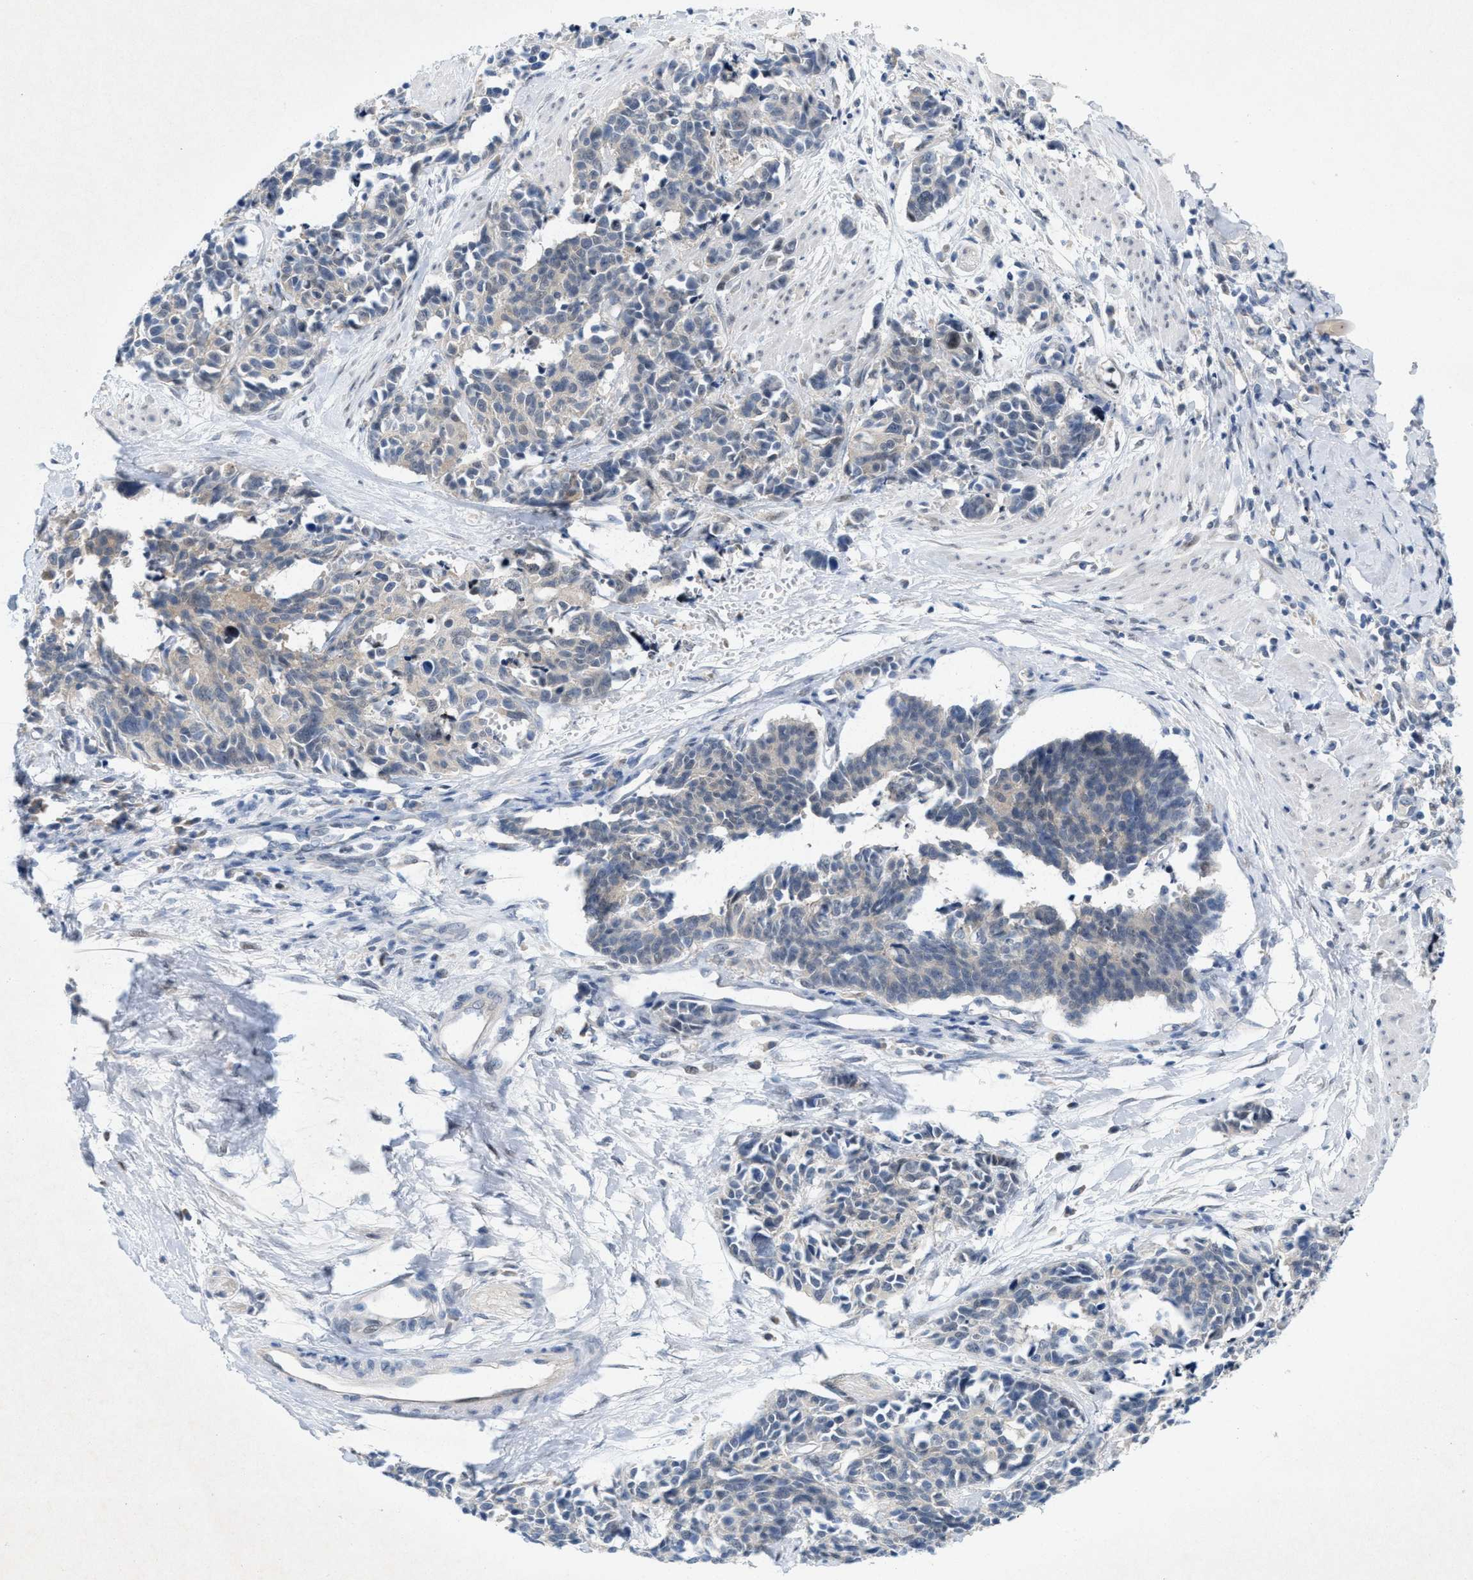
{"staining": {"intensity": "weak", "quantity": "<25%", "location": "cytoplasmic/membranous"}, "tissue": "cervical cancer", "cell_type": "Tumor cells", "image_type": "cancer", "snomed": [{"axis": "morphology", "description": "Squamous cell carcinoma, NOS"}, {"axis": "topography", "description": "Cervix"}], "caption": "There is no significant positivity in tumor cells of cervical squamous cell carcinoma. (IHC, brightfield microscopy, high magnification).", "gene": "WIPI2", "patient": {"sex": "female", "age": 35}}